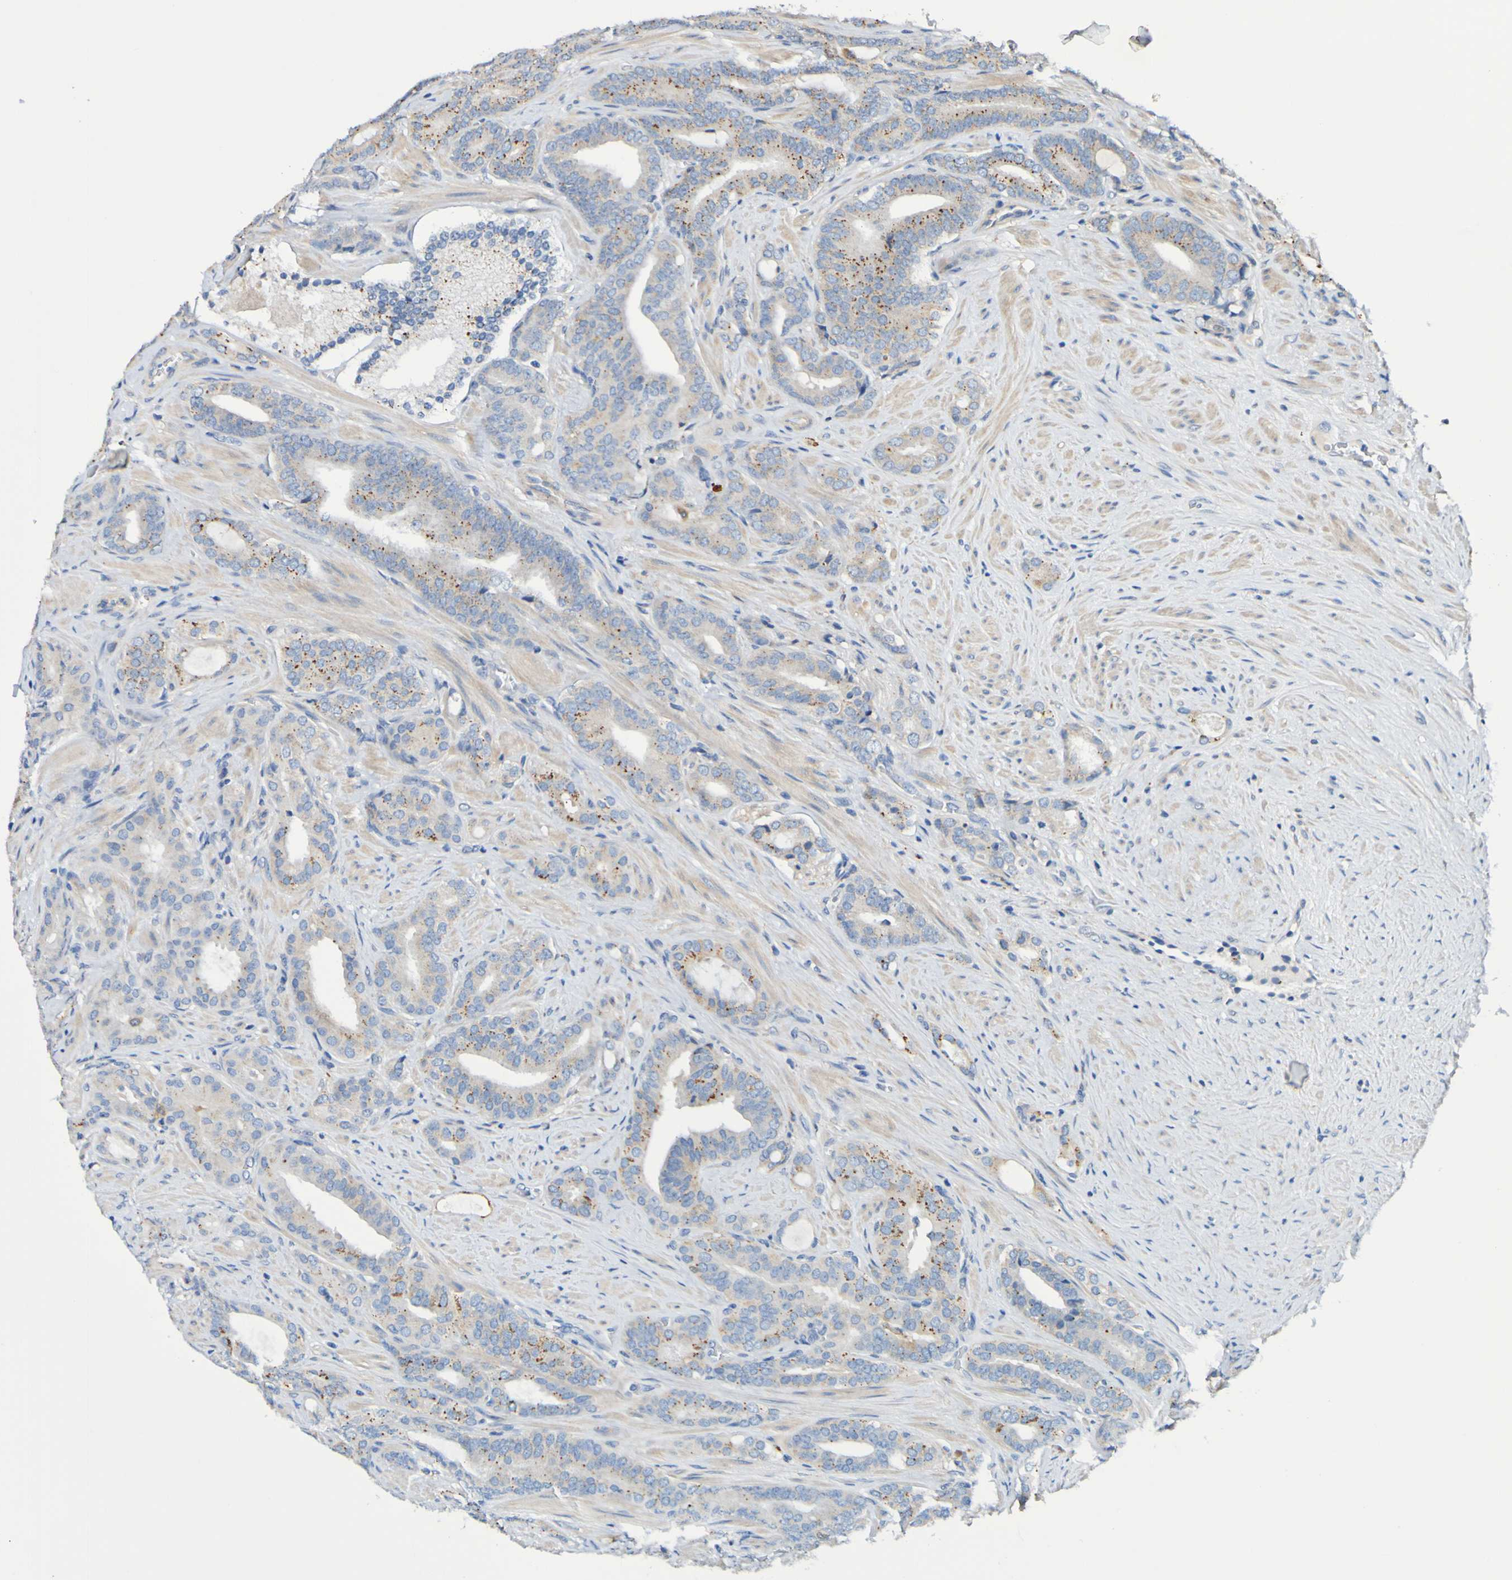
{"staining": {"intensity": "moderate", "quantity": ">75%", "location": "cytoplasmic/membranous"}, "tissue": "prostate cancer", "cell_type": "Tumor cells", "image_type": "cancer", "snomed": [{"axis": "morphology", "description": "Adenocarcinoma, Low grade"}, {"axis": "topography", "description": "Prostate"}], "caption": "Protein staining of prostate cancer (low-grade adenocarcinoma) tissue exhibits moderate cytoplasmic/membranous expression in approximately >75% of tumor cells.", "gene": "METAP2", "patient": {"sex": "male", "age": 63}}